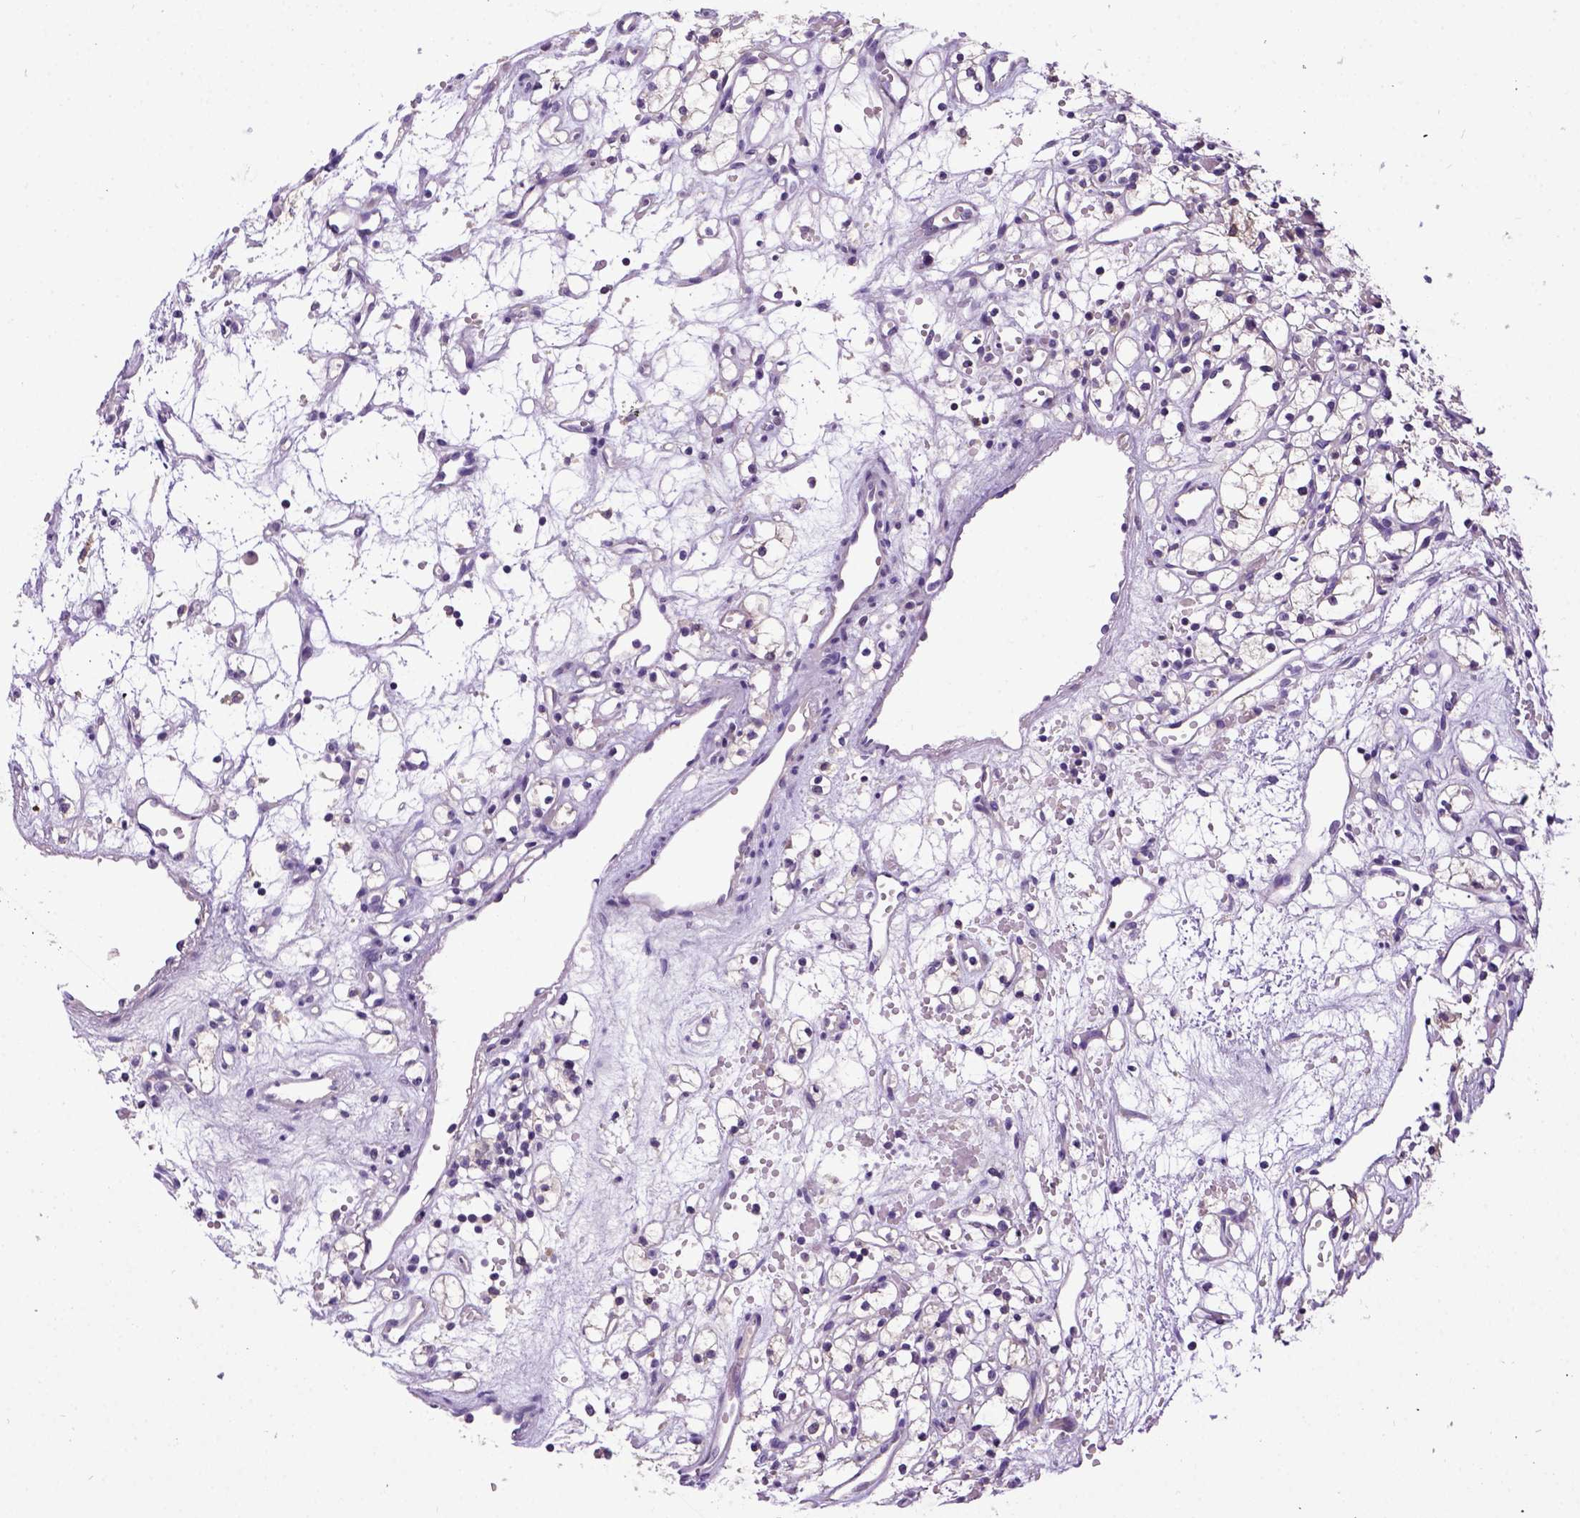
{"staining": {"intensity": "negative", "quantity": "none", "location": "none"}, "tissue": "renal cancer", "cell_type": "Tumor cells", "image_type": "cancer", "snomed": [{"axis": "morphology", "description": "Adenocarcinoma, NOS"}, {"axis": "topography", "description": "Kidney"}], "caption": "The immunohistochemistry (IHC) image has no significant expression in tumor cells of renal cancer (adenocarcinoma) tissue. (Brightfield microscopy of DAB IHC at high magnification).", "gene": "NEK5", "patient": {"sex": "female", "age": 59}}